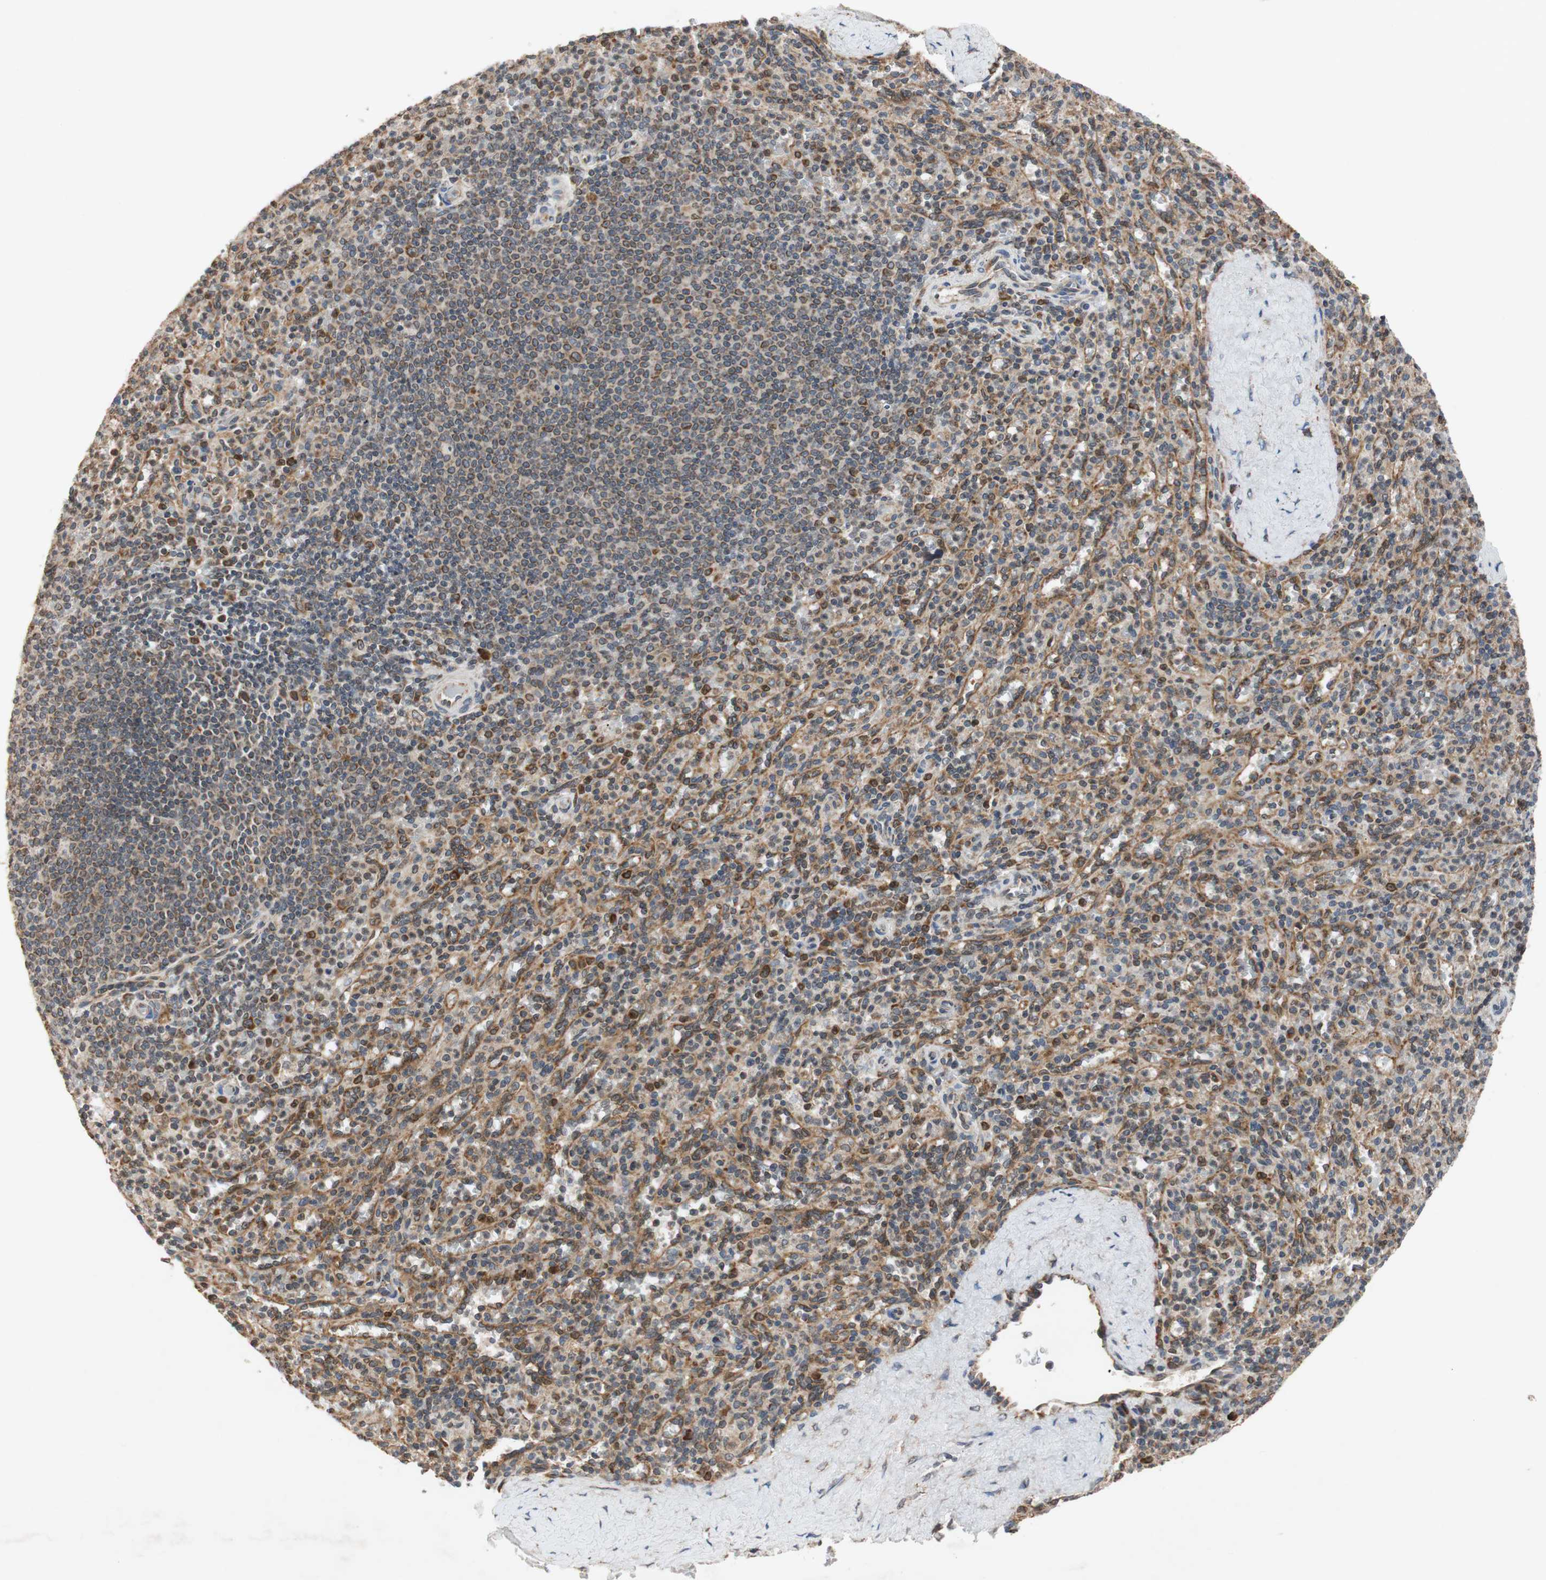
{"staining": {"intensity": "weak", "quantity": "25%-75%", "location": "cytoplasmic/membranous,nuclear"}, "tissue": "spleen", "cell_type": "Cells in red pulp", "image_type": "normal", "snomed": [{"axis": "morphology", "description": "Normal tissue, NOS"}, {"axis": "topography", "description": "Spleen"}], "caption": "Spleen stained with DAB (3,3'-diaminobenzidine) immunohistochemistry demonstrates low levels of weak cytoplasmic/membranous,nuclear positivity in about 25%-75% of cells in red pulp.", "gene": "AUP1", "patient": {"sex": "male", "age": 36}}